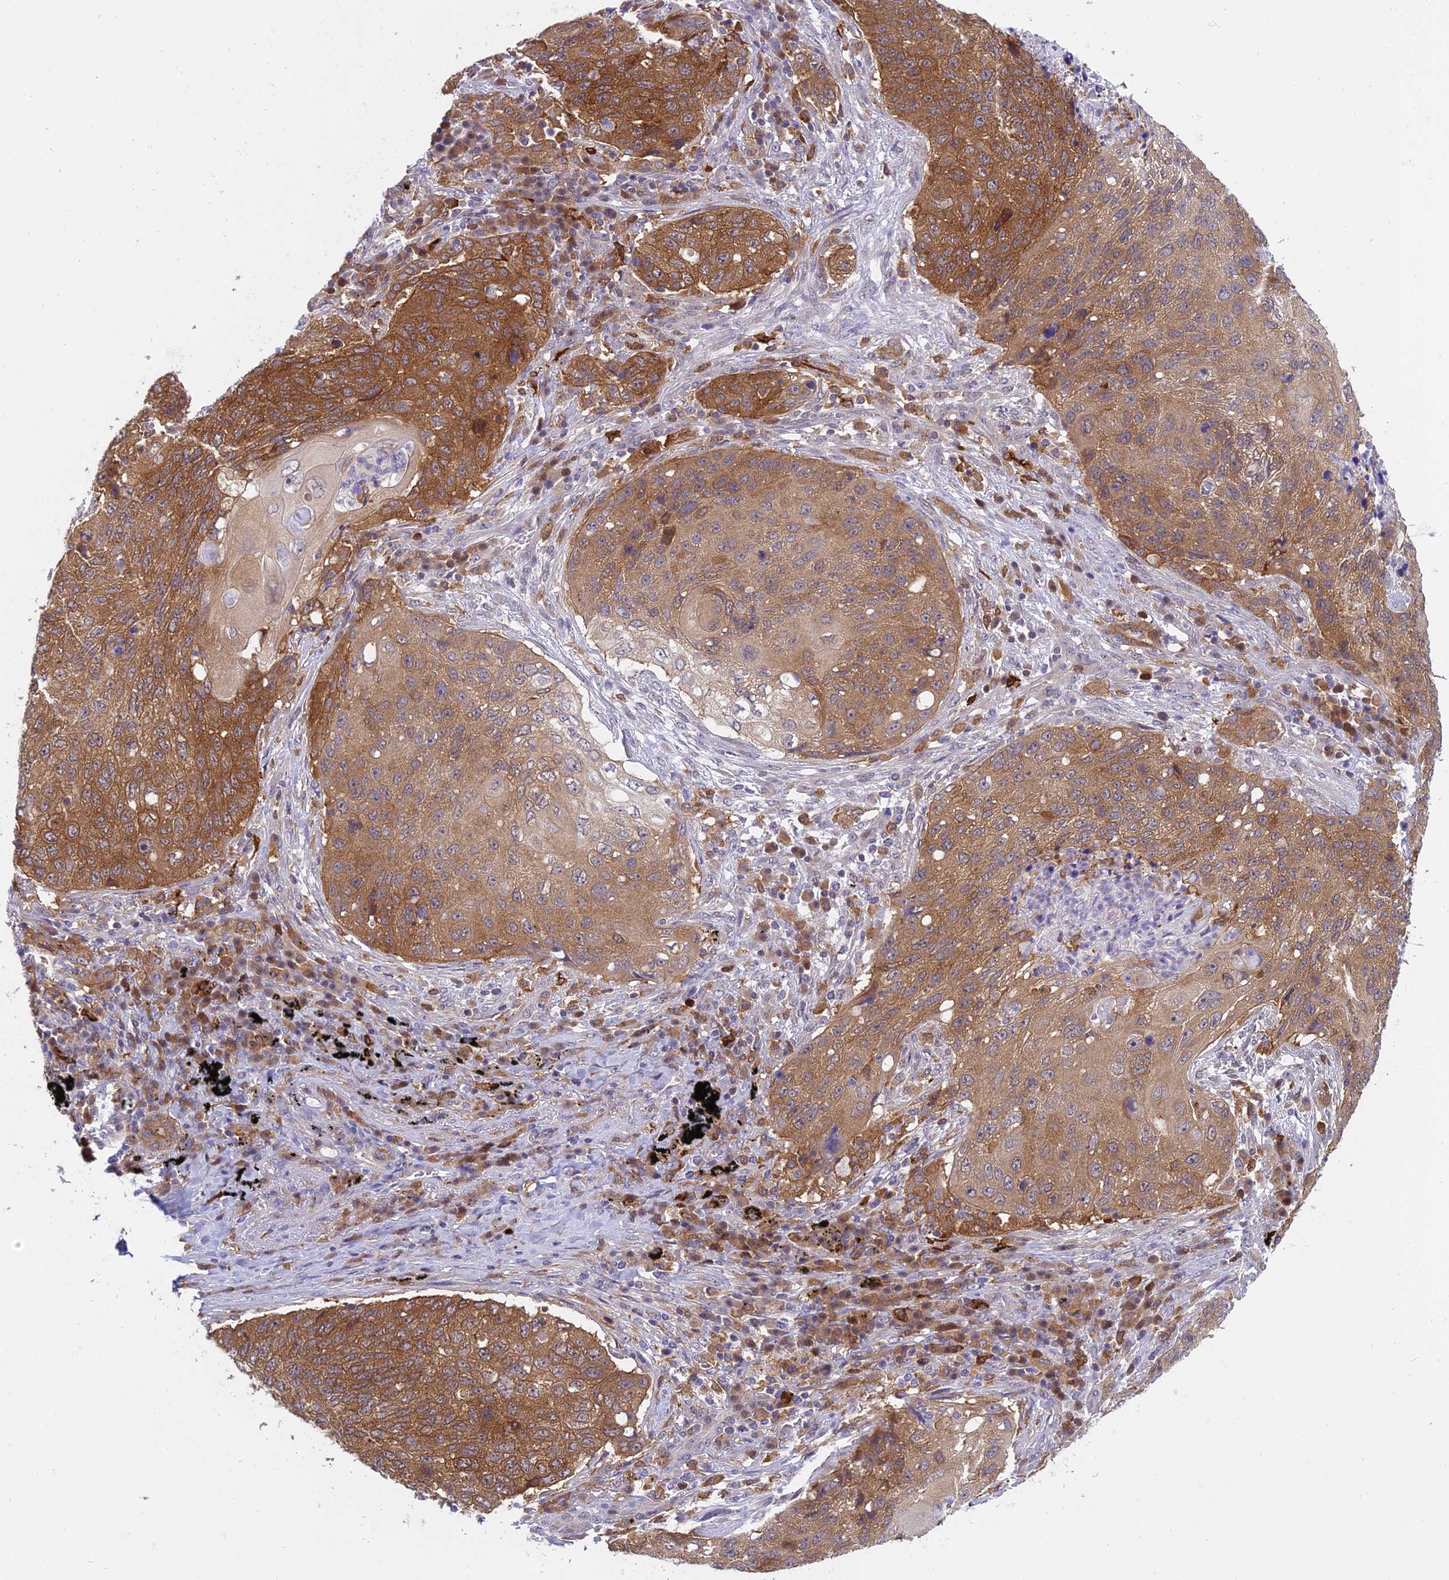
{"staining": {"intensity": "strong", "quantity": "25%-75%", "location": "cytoplasmic/membranous"}, "tissue": "lung cancer", "cell_type": "Tumor cells", "image_type": "cancer", "snomed": [{"axis": "morphology", "description": "Squamous cell carcinoma, NOS"}, {"axis": "topography", "description": "Lung"}], "caption": "An image of squamous cell carcinoma (lung) stained for a protein reveals strong cytoplasmic/membranous brown staining in tumor cells. The staining is performed using DAB (3,3'-diaminobenzidine) brown chromogen to label protein expression. The nuclei are counter-stained blue using hematoxylin.", "gene": "UBE2G1", "patient": {"sex": "female", "age": 63}}